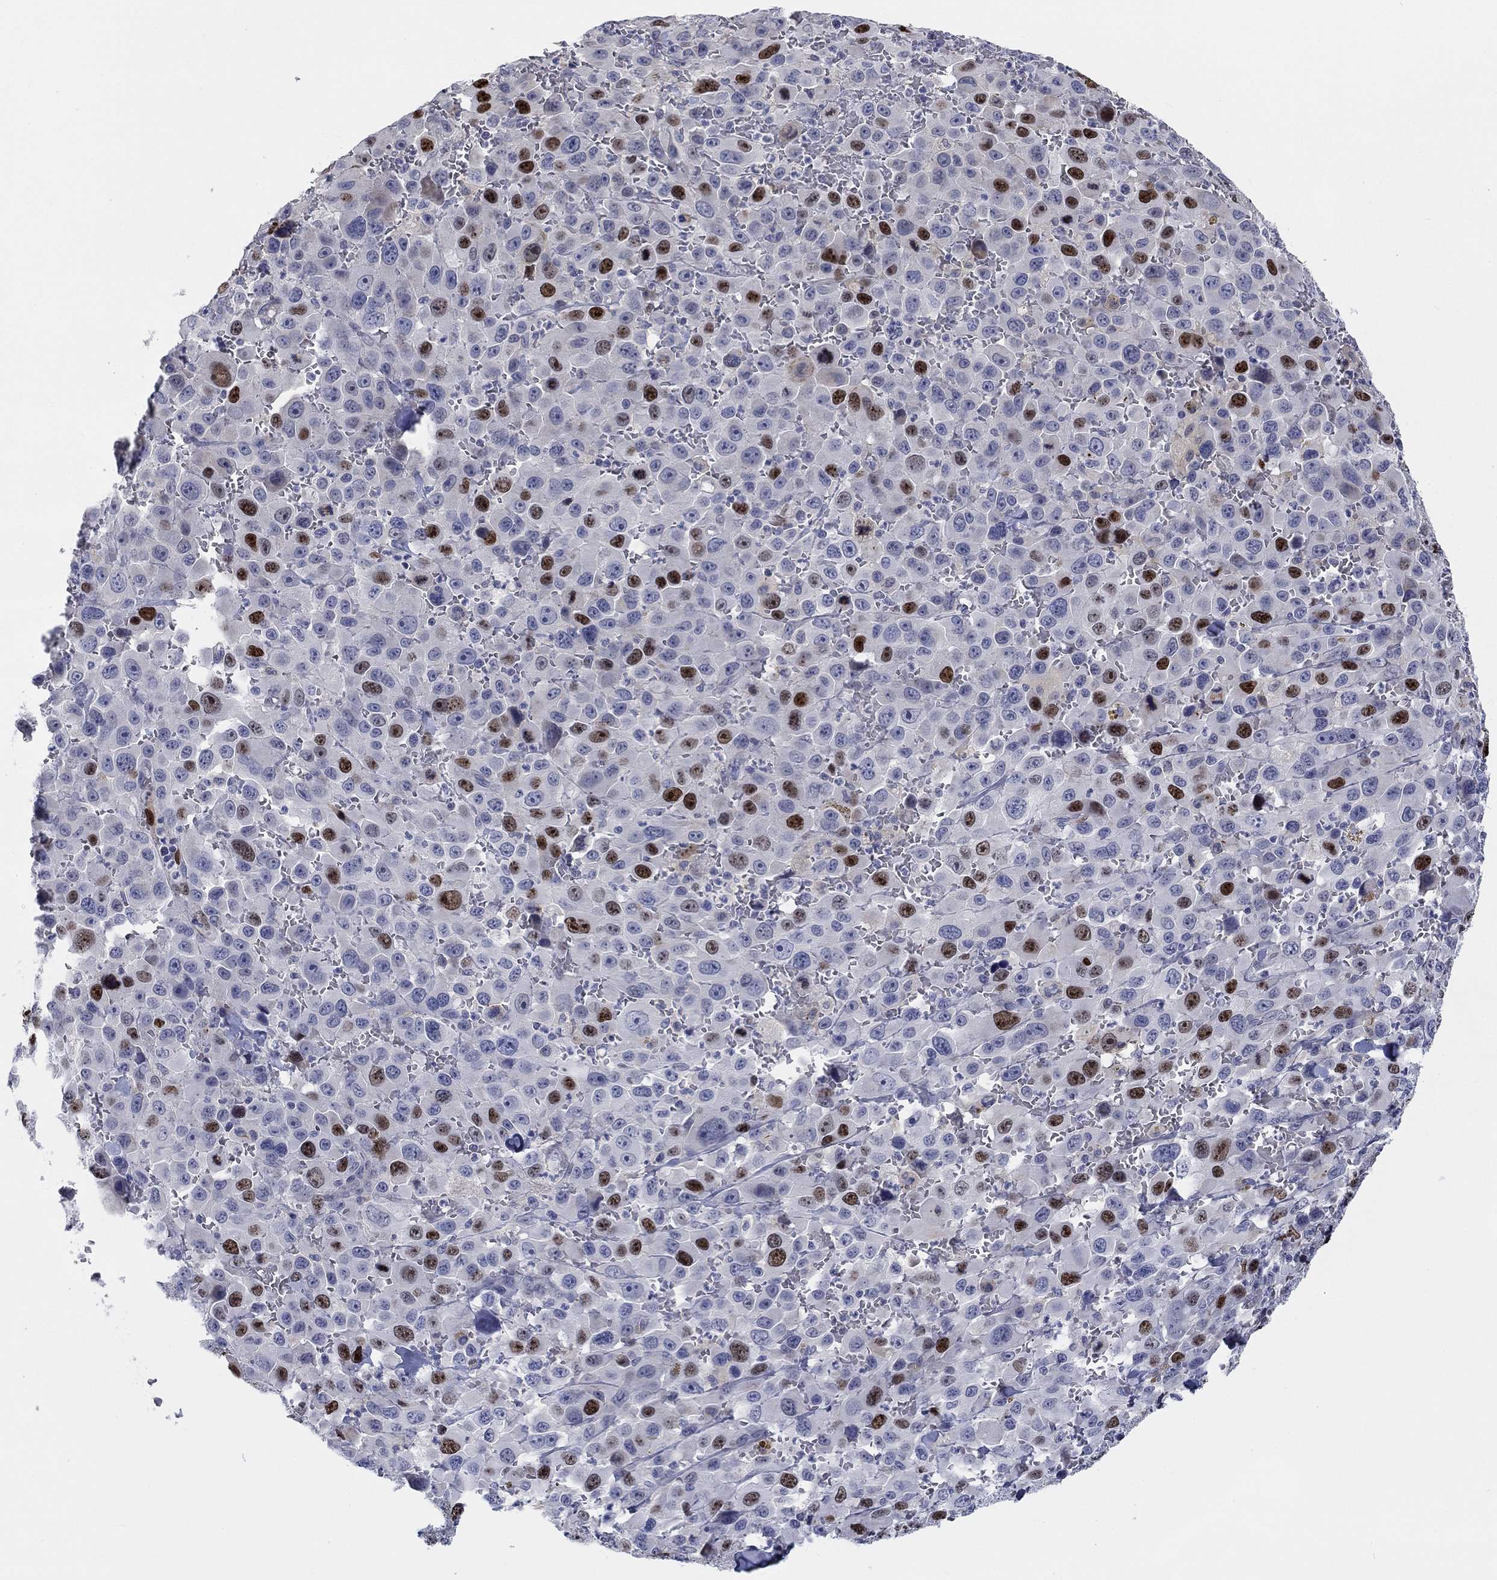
{"staining": {"intensity": "strong", "quantity": "25%-75%", "location": "nuclear"}, "tissue": "melanoma", "cell_type": "Tumor cells", "image_type": "cancer", "snomed": [{"axis": "morphology", "description": "Malignant melanoma, NOS"}, {"axis": "topography", "description": "Skin"}], "caption": "DAB (3,3'-diaminobenzidine) immunohistochemical staining of human malignant melanoma displays strong nuclear protein positivity in about 25%-75% of tumor cells. Immunohistochemistry stains the protein of interest in brown and the nuclei are stained blue.", "gene": "PRC1", "patient": {"sex": "female", "age": 91}}